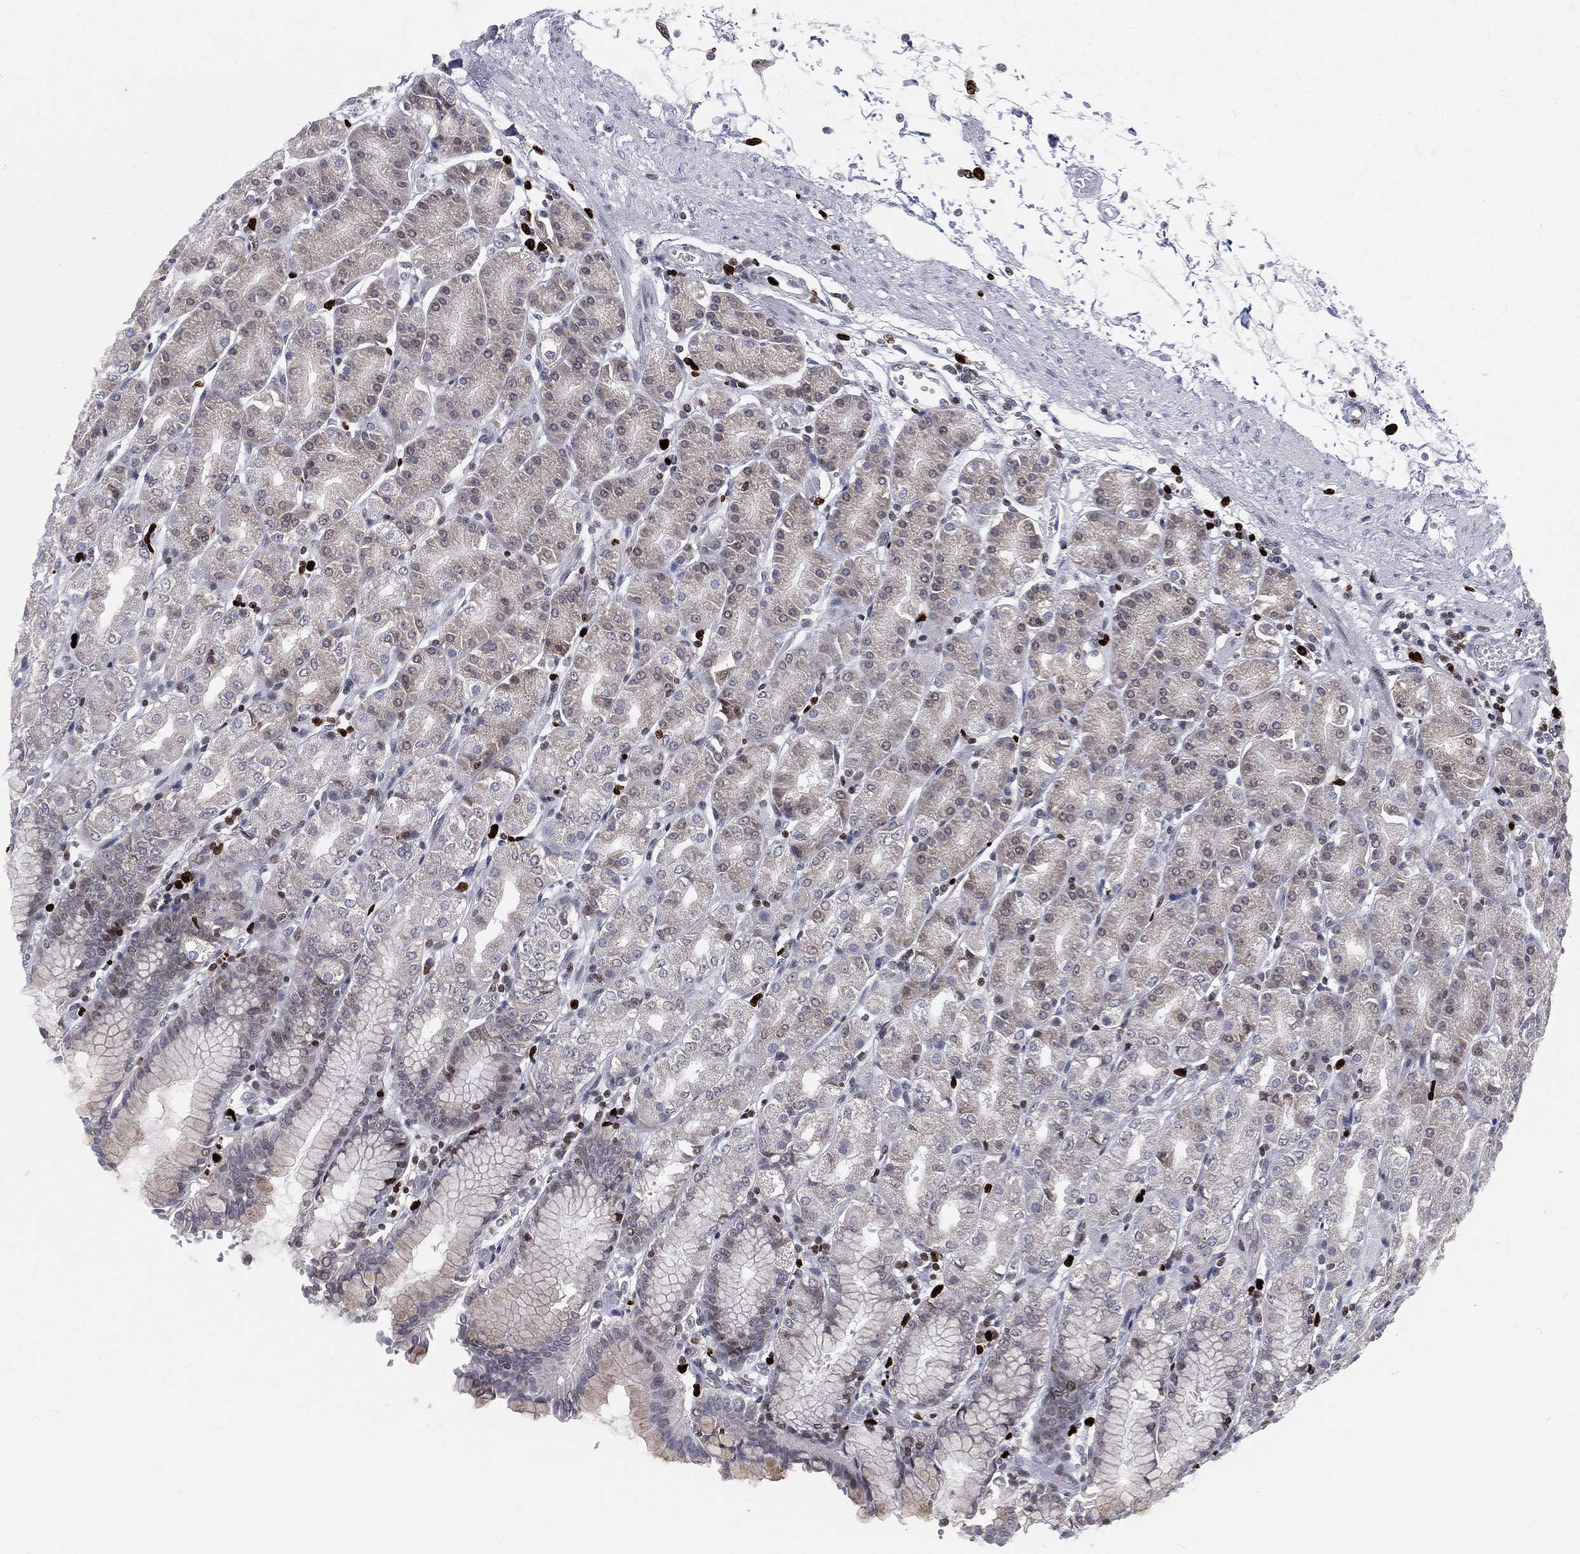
{"staining": {"intensity": "negative", "quantity": "none", "location": "none"}, "tissue": "stomach", "cell_type": "Glandular cells", "image_type": "normal", "snomed": [{"axis": "morphology", "description": "Normal tissue, NOS"}, {"axis": "morphology", "description": "Adenocarcinoma, NOS"}, {"axis": "topography", "description": "Stomach"}], "caption": "Stomach stained for a protein using IHC reveals no expression glandular cells.", "gene": "MNDA", "patient": {"sex": "female", "age": 81}}